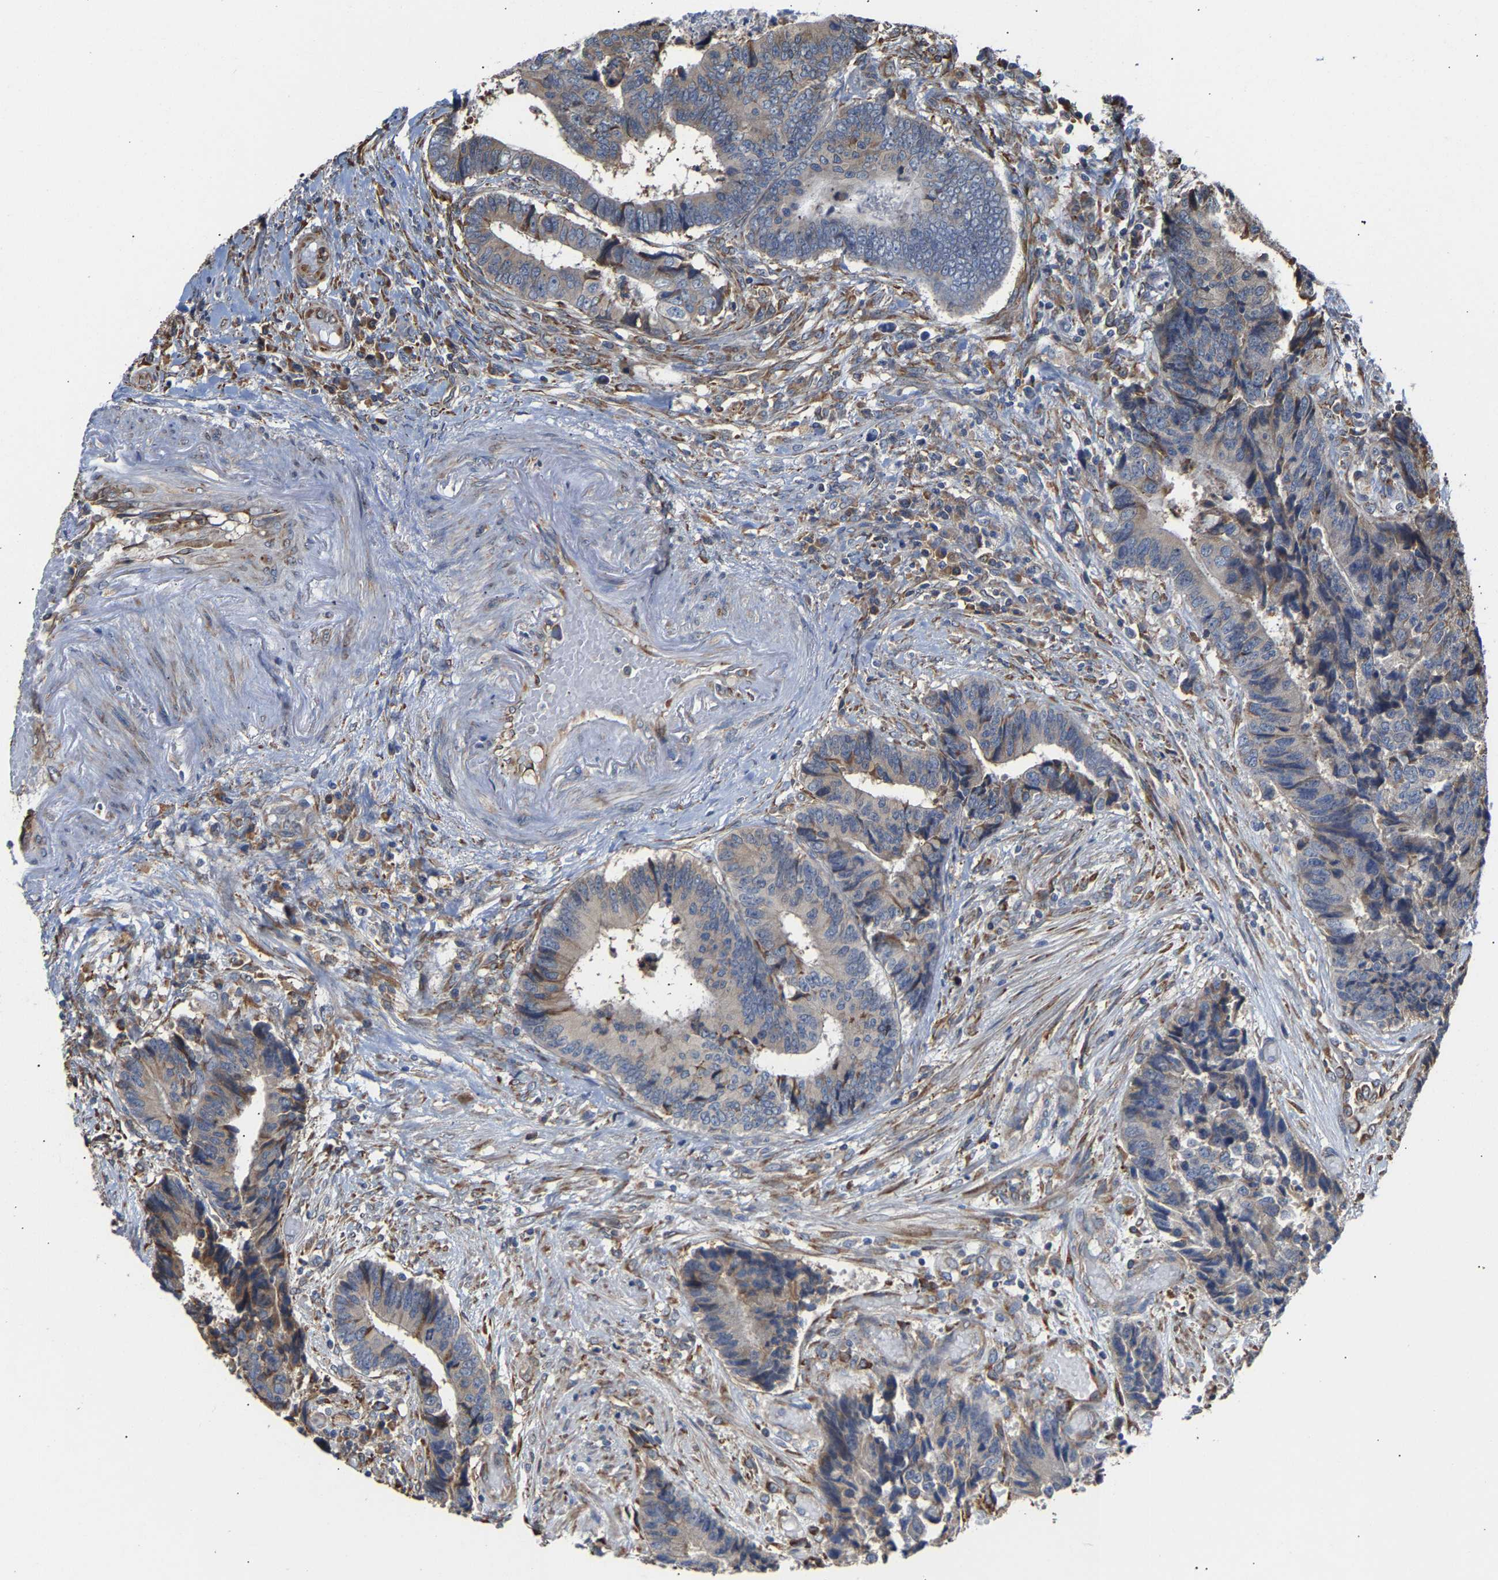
{"staining": {"intensity": "weak", "quantity": "25%-75%", "location": "cytoplasmic/membranous"}, "tissue": "colorectal cancer", "cell_type": "Tumor cells", "image_type": "cancer", "snomed": [{"axis": "morphology", "description": "Adenocarcinoma, NOS"}, {"axis": "topography", "description": "Rectum"}], "caption": "Human adenocarcinoma (colorectal) stained with a brown dye reveals weak cytoplasmic/membranous positive staining in approximately 25%-75% of tumor cells.", "gene": "ARAP1", "patient": {"sex": "male", "age": 84}}